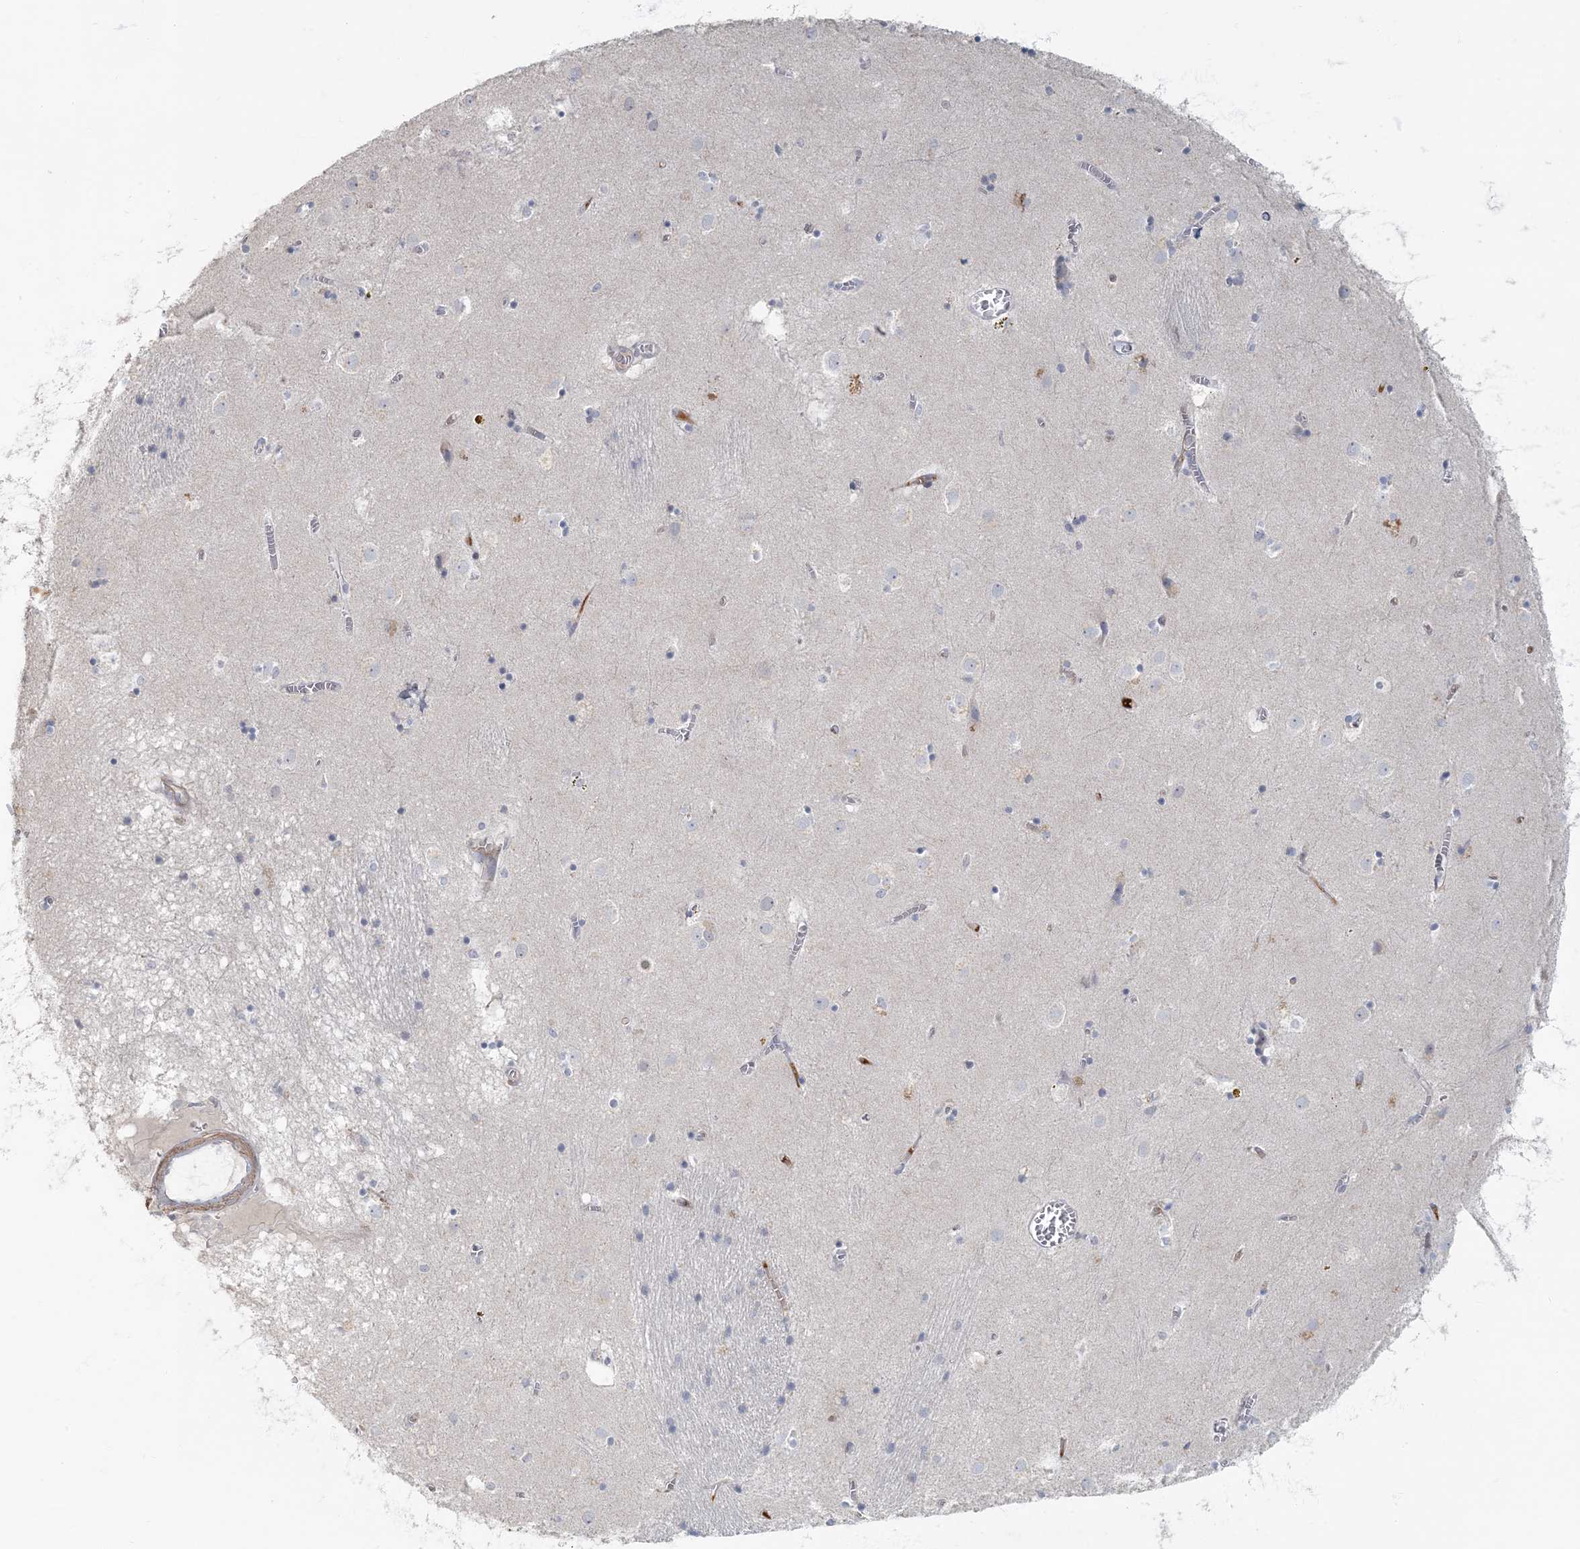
{"staining": {"intensity": "negative", "quantity": "none", "location": "none"}, "tissue": "caudate", "cell_type": "Glial cells", "image_type": "normal", "snomed": [{"axis": "morphology", "description": "Normal tissue, NOS"}, {"axis": "topography", "description": "Lateral ventricle wall"}], "caption": "There is no significant staining in glial cells of caudate. Brightfield microscopy of immunohistochemistry (IHC) stained with DAB (brown) and hematoxylin (blue), captured at high magnification.", "gene": "MYOT", "patient": {"sex": "male", "age": 70}}